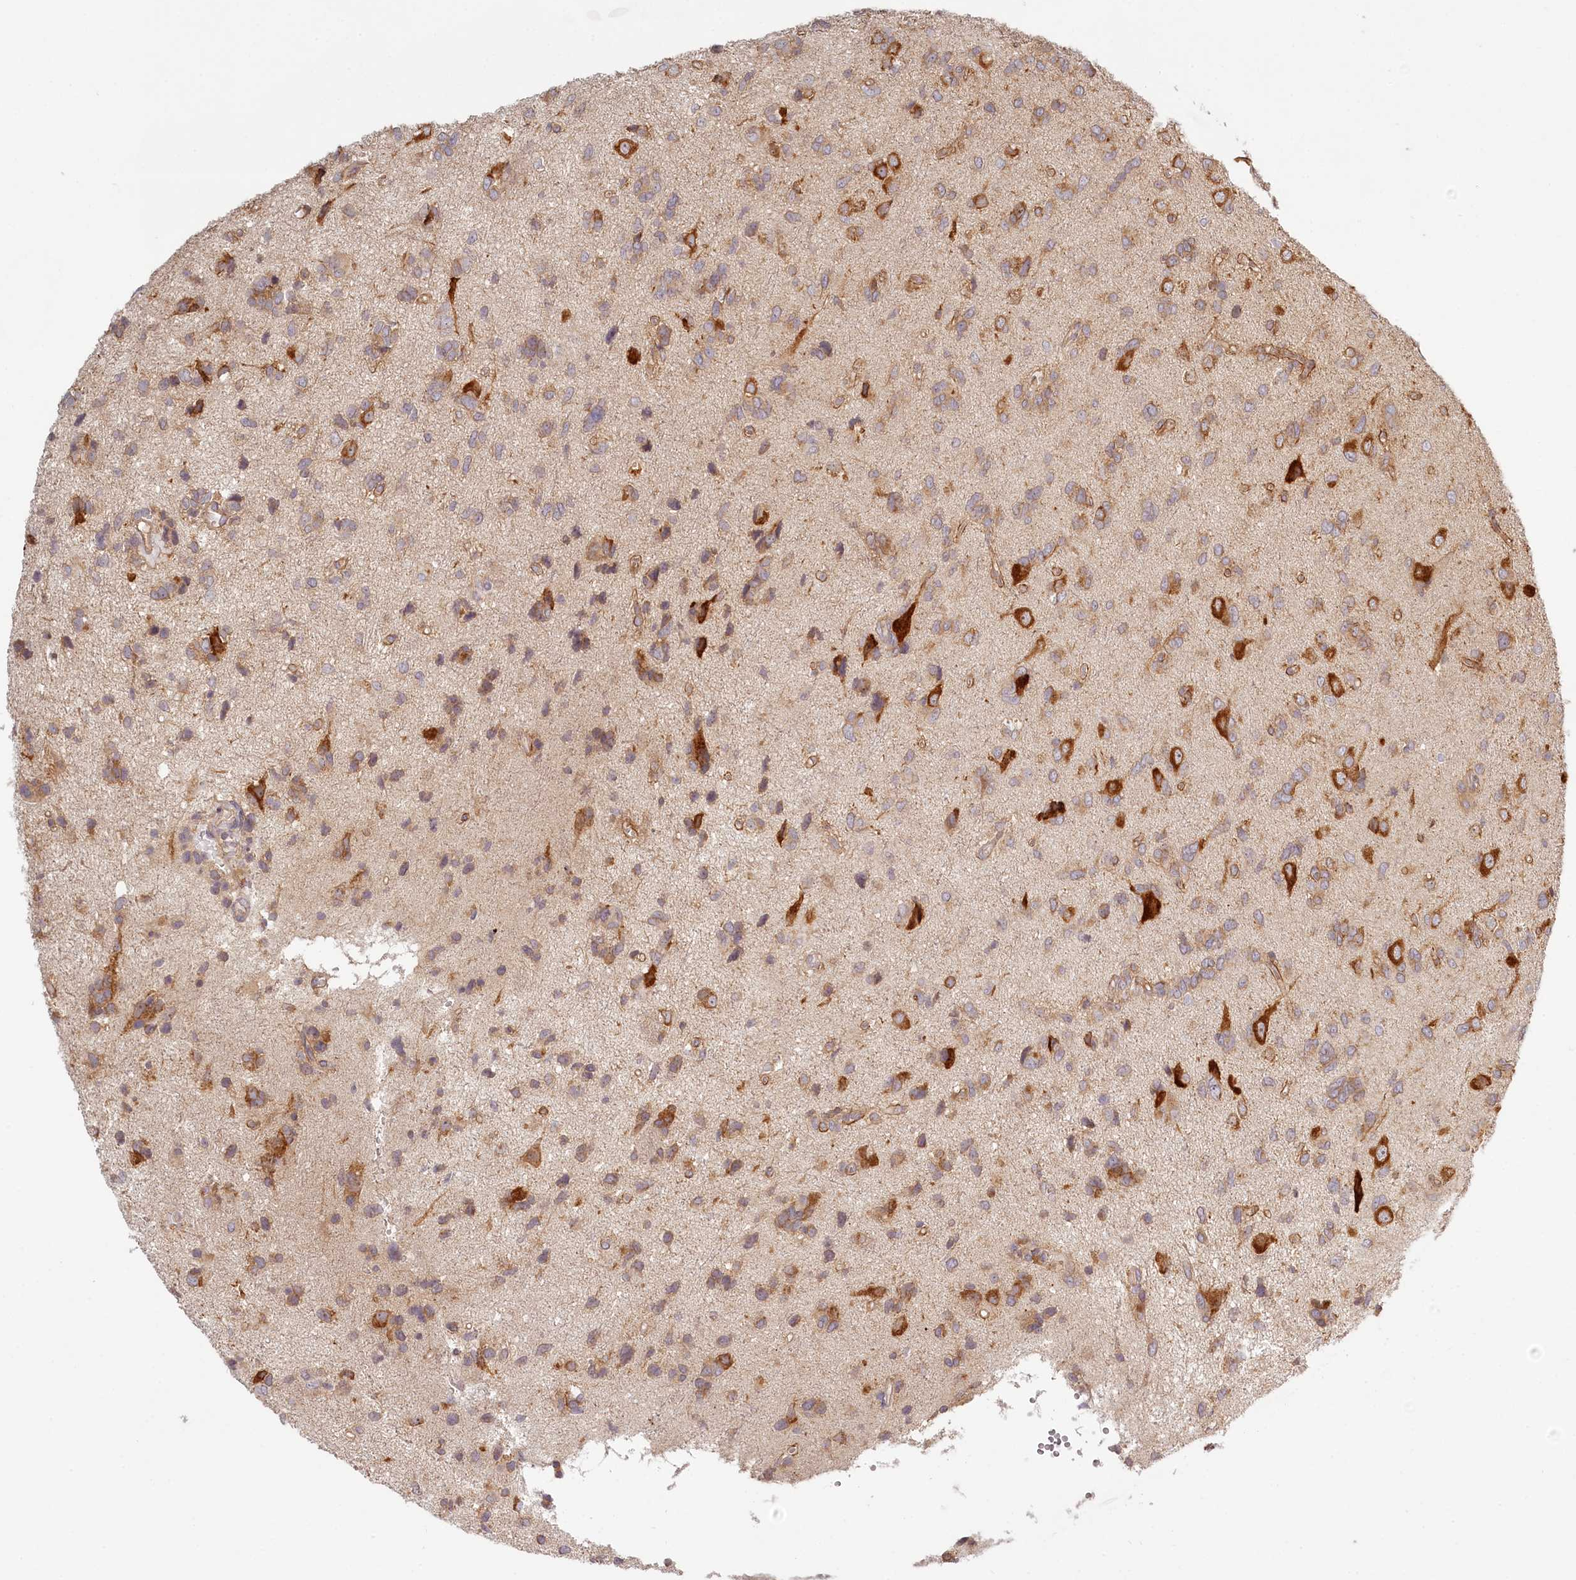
{"staining": {"intensity": "moderate", "quantity": "25%-75%", "location": "cytoplasmic/membranous"}, "tissue": "glioma", "cell_type": "Tumor cells", "image_type": "cancer", "snomed": [{"axis": "morphology", "description": "Glioma, malignant, High grade"}, {"axis": "topography", "description": "Brain"}], "caption": "Immunohistochemical staining of human glioma demonstrates moderate cytoplasmic/membranous protein positivity in about 25%-75% of tumor cells. (Stains: DAB (3,3'-diaminobenzidine) in brown, nuclei in blue, Microscopy: brightfield microscopy at high magnification).", "gene": "TMIE", "patient": {"sex": "female", "age": 59}}